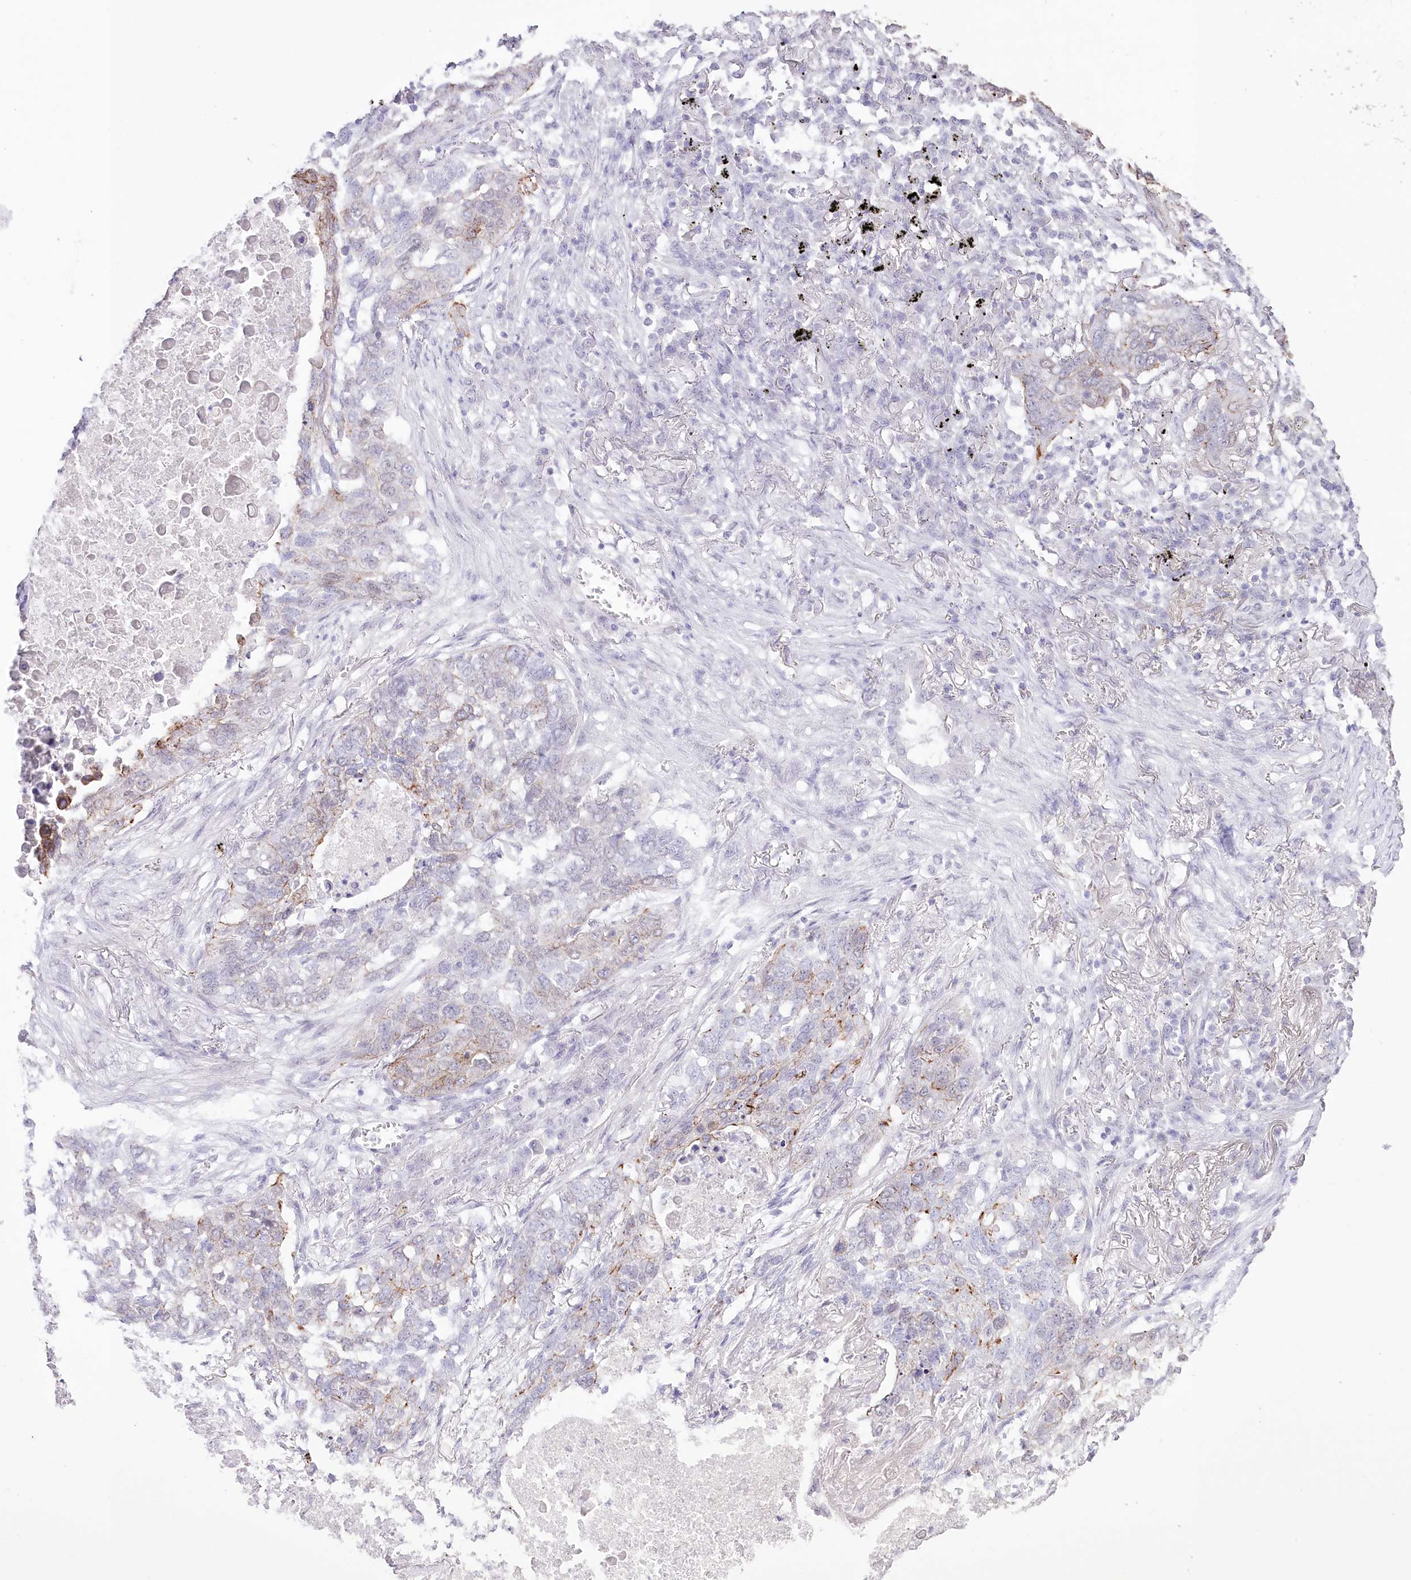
{"staining": {"intensity": "moderate", "quantity": "<25%", "location": "cytoplasmic/membranous"}, "tissue": "lung cancer", "cell_type": "Tumor cells", "image_type": "cancer", "snomed": [{"axis": "morphology", "description": "Squamous cell carcinoma, NOS"}, {"axis": "topography", "description": "Lung"}], "caption": "Immunohistochemical staining of lung squamous cell carcinoma exhibits moderate cytoplasmic/membranous protein expression in approximately <25% of tumor cells.", "gene": "SLC39A10", "patient": {"sex": "female", "age": 63}}